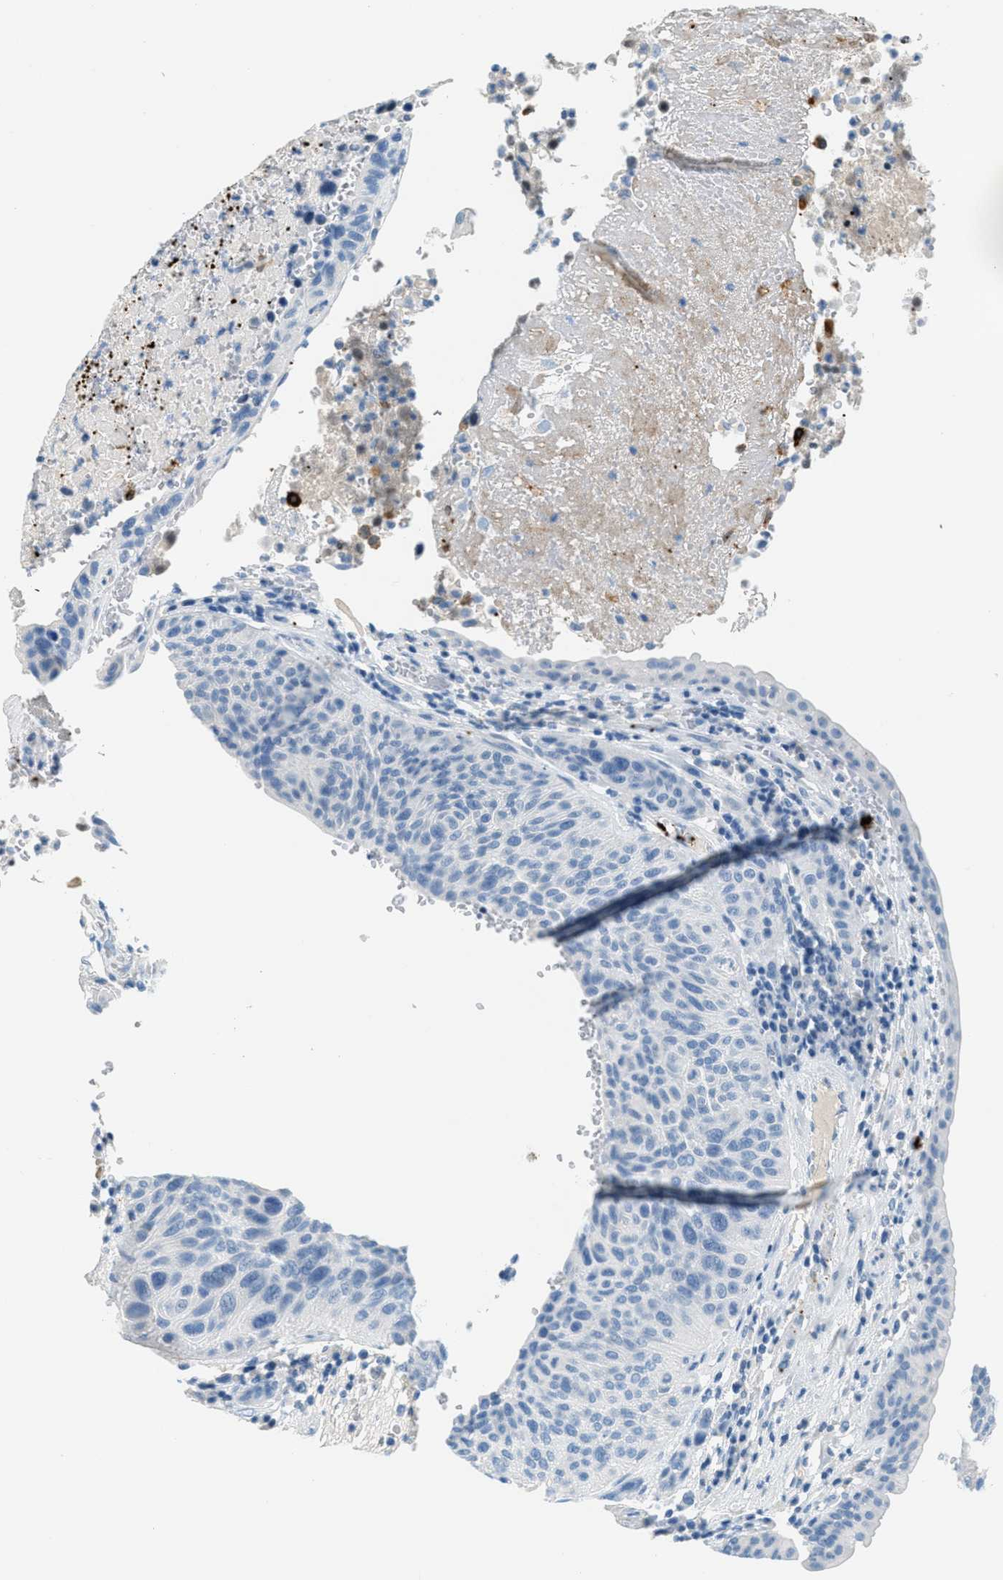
{"staining": {"intensity": "negative", "quantity": "none", "location": "none"}, "tissue": "urothelial cancer", "cell_type": "Tumor cells", "image_type": "cancer", "snomed": [{"axis": "morphology", "description": "Urothelial carcinoma, High grade"}, {"axis": "topography", "description": "Urinary bladder"}], "caption": "Immunohistochemistry micrograph of neoplastic tissue: human urothelial cancer stained with DAB demonstrates no significant protein staining in tumor cells.", "gene": "PPBP", "patient": {"sex": "male", "age": 66}}